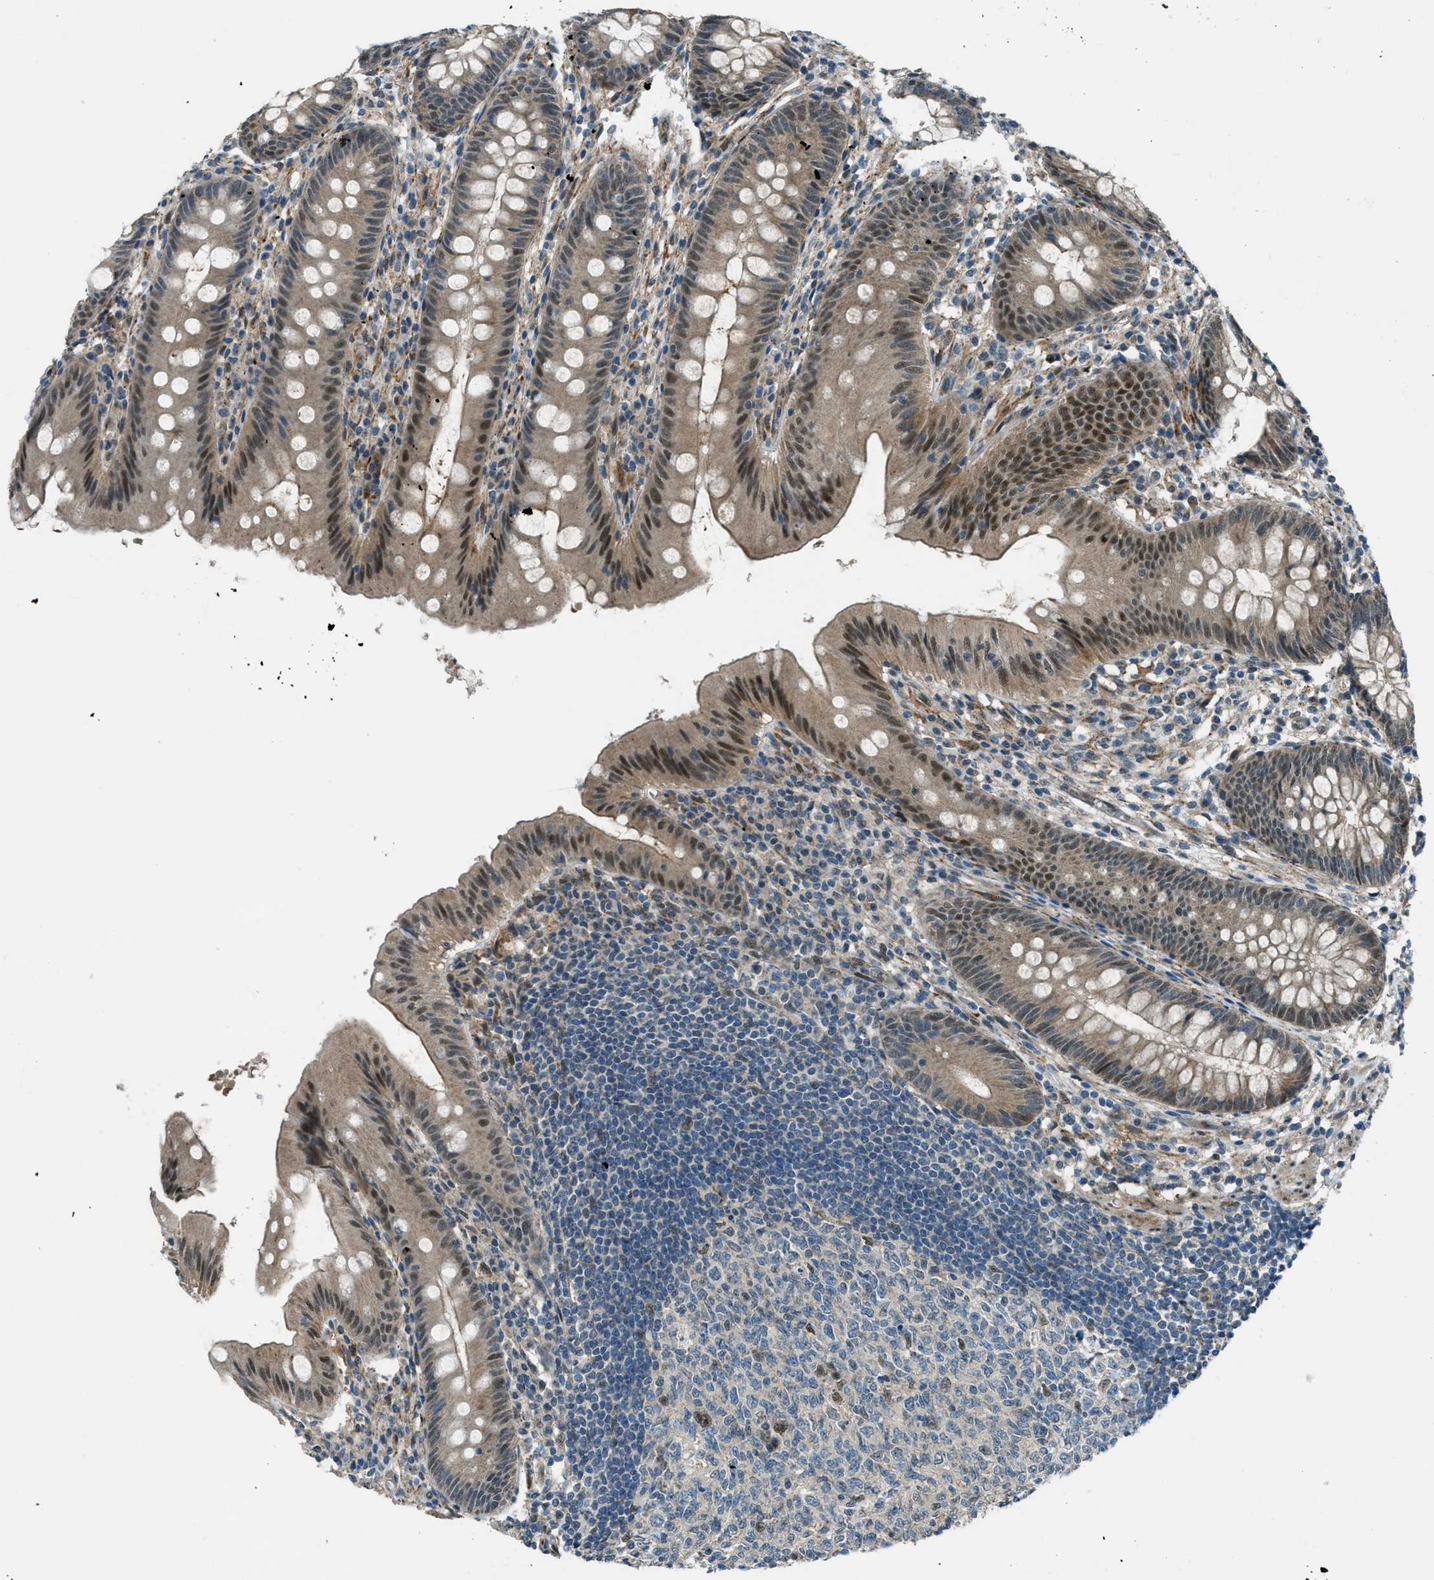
{"staining": {"intensity": "weak", "quantity": ">75%", "location": "cytoplasmic/membranous,nuclear"}, "tissue": "appendix", "cell_type": "Glandular cells", "image_type": "normal", "snomed": [{"axis": "morphology", "description": "Normal tissue, NOS"}, {"axis": "topography", "description": "Appendix"}], "caption": "This micrograph demonstrates unremarkable appendix stained with immunohistochemistry (IHC) to label a protein in brown. The cytoplasmic/membranous,nuclear of glandular cells show weak positivity for the protein. Nuclei are counter-stained blue.", "gene": "NPEPL1", "patient": {"sex": "male", "age": 56}}